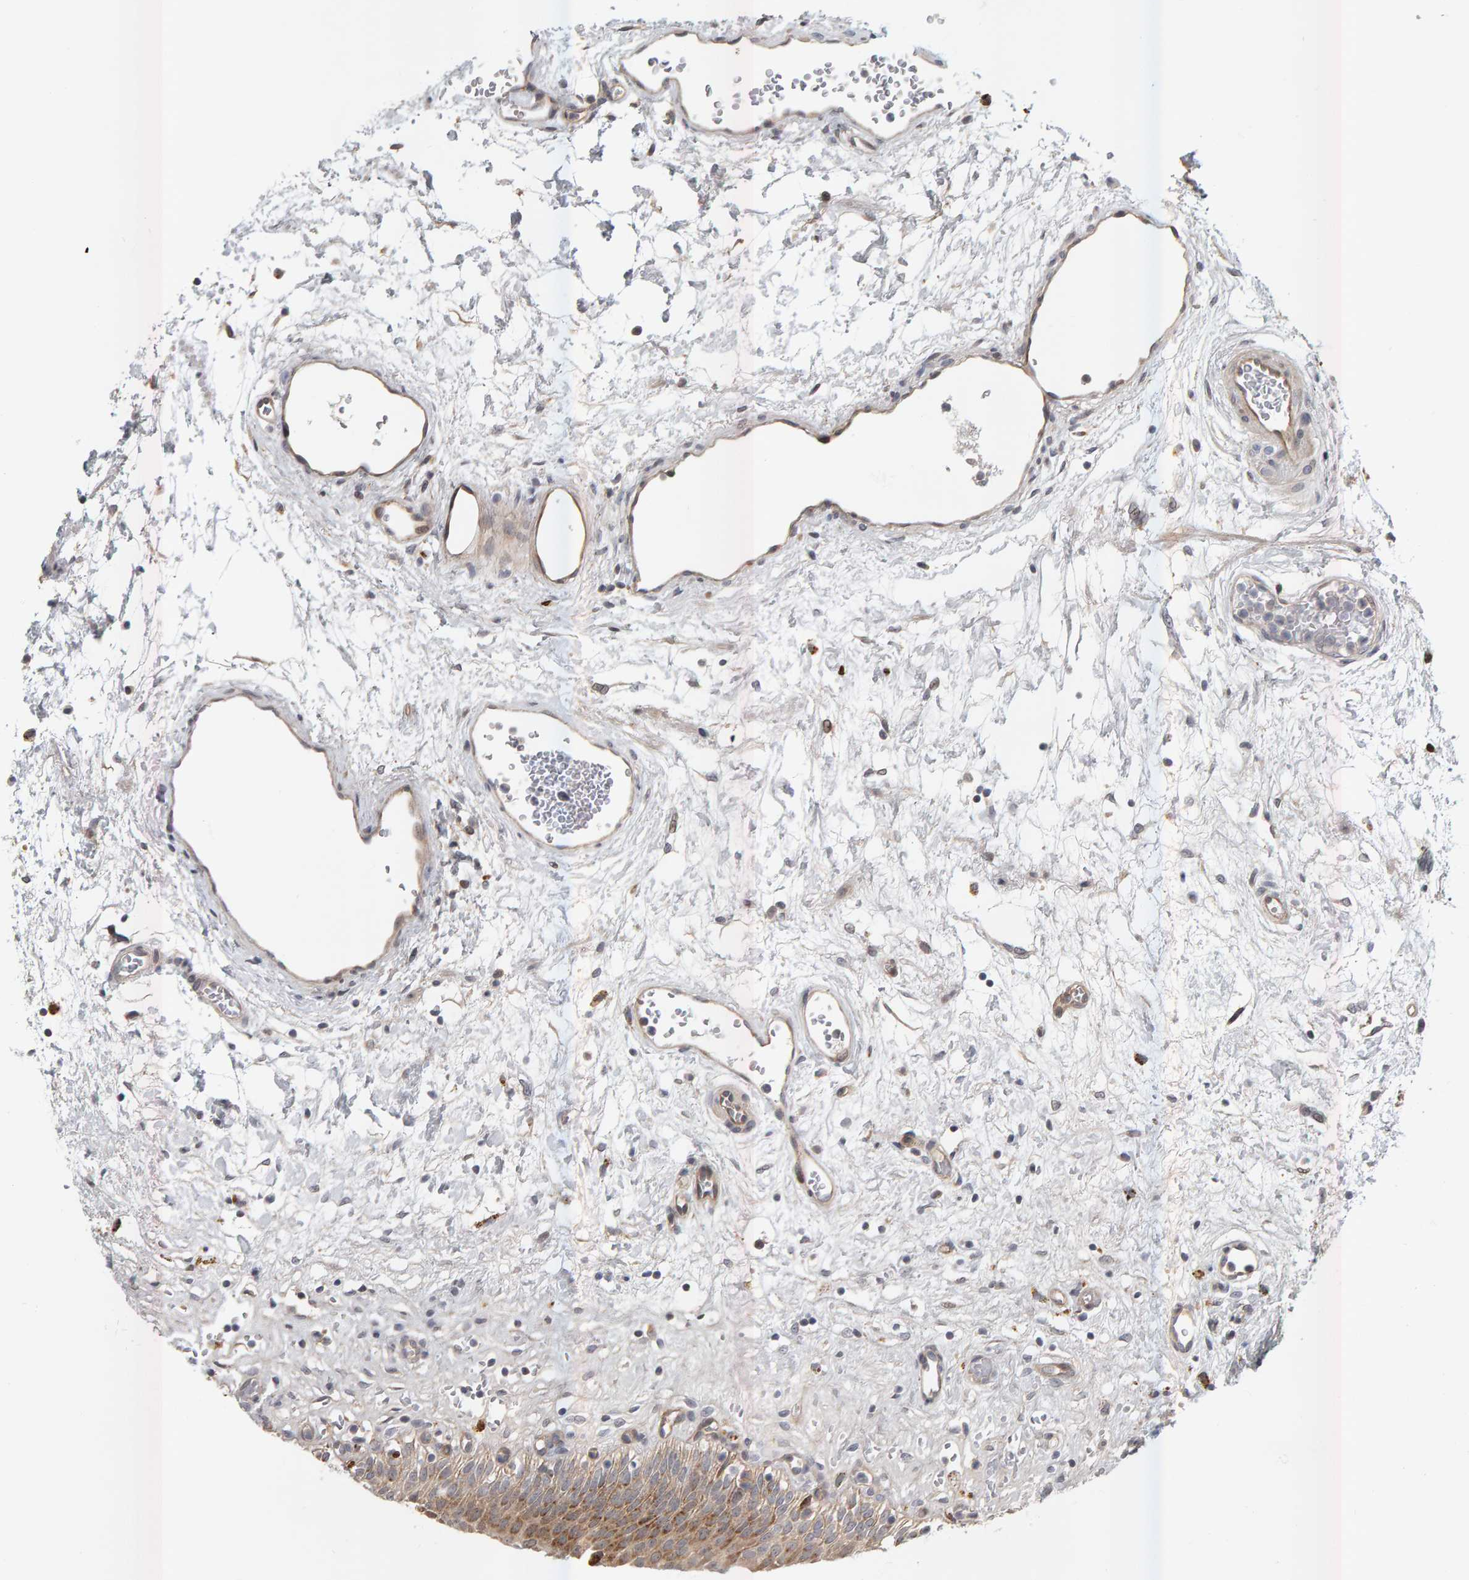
{"staining": {"intensity": "moderate", "quantity": ">75%", "location": "cytoplasmic/membranous"}, "tissue": "urinary bladder", "cell_type": "Urothelial cells", "image_type": "normal", "snomed": [{"axis": "morphology", "description": "Urothelial carcinoma, High grade"}, {"axis": "topography", "description": "Urinary bladder"}], "caption": "A medium amount of moderate cytoplasmic/membranous expression is seen in about >75% of urothelial cells in unremarkable urinary bladder.", "gene": "ZNF160", "patient": {"sex": "male", "age": 46}}